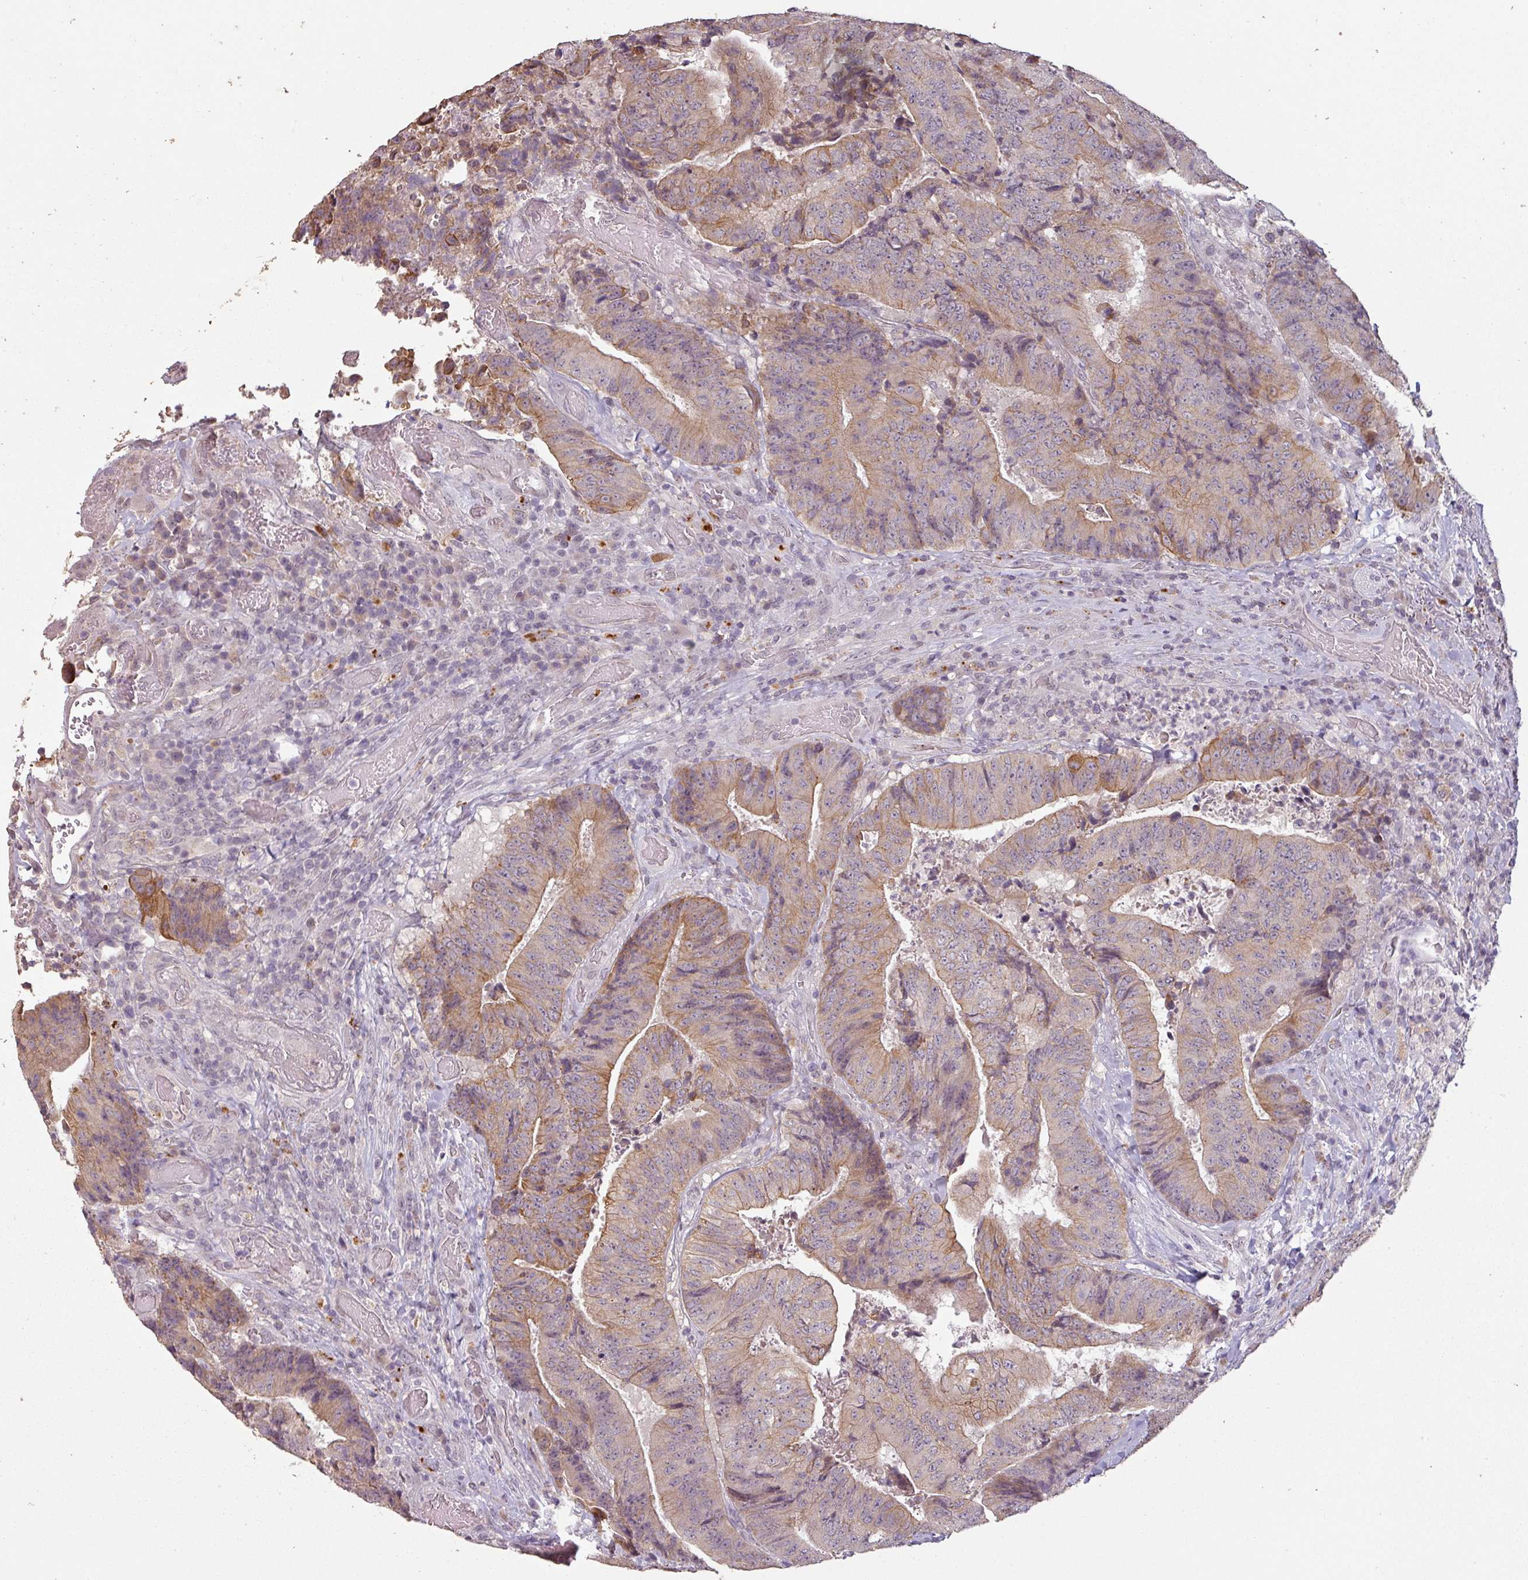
{"staining": {"intensity": "weak", "quantity": ">75%", "location": "cytoplasmic/membranous"}, "tissue": "colorectal cancer", "cell_type": "Tumor cells", "image_type": "cancer", "snomed": [{"axis": "morphology", "description": "Adenocarcinoma, NOS"}, {"axis": "topography", "description": "Rectum"}], "caption": "Immunohistochemistry micrograph of neoplastic tissue: human colorectal adenocarcinoma stained using IHC exhibits low levels of weak protein expression localized specifically in the cytoplasmic/membranous of tumor cells, appearing as a cytoplasmic/membranous brown color.", "gene": "LYPLA1", "patient": {"sex": "male", "age": 72}}